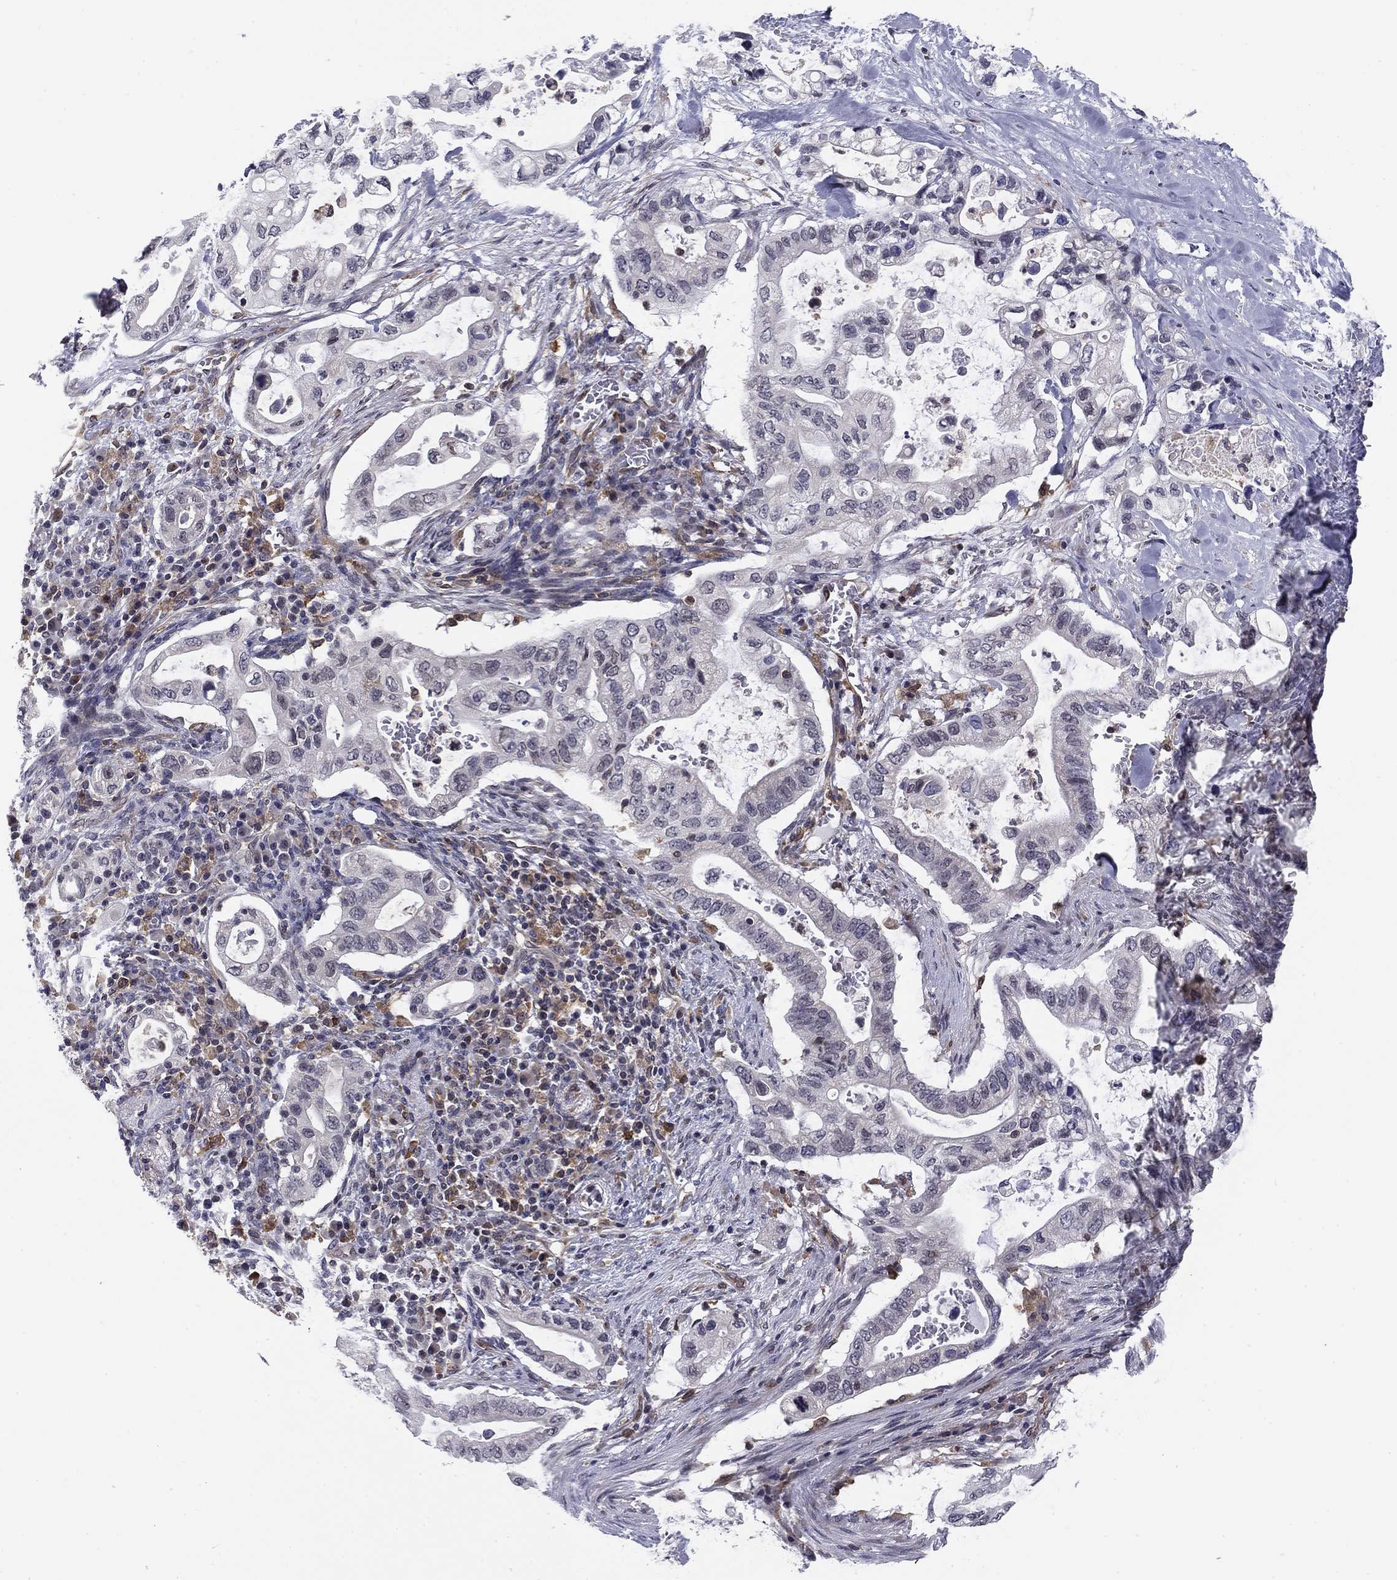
{"staining": {"intensity": "negative", "quantity": "none", "location": "none"}, "tissue": "pancreatic cancer", "cell_type": "Tumor cells", "image_type": "cancer", "snomed": [{"axis": "morphology", "description": "Adenocarcinoma, NOS"}, {"axis": "topography", "description": "Pancreas"}], "caption": "Immunohistochemistry image of human adenocarcinoma (pancreatic) stained for a protein (brown), which shows no staining in tumor cells. Brightfield microscopy of IHC stained with DAB (brown) and hematoxylin (blue), captured at high magnification.", "gene": "PLCB2", "patient": {"sex": "female", "age": 72}}